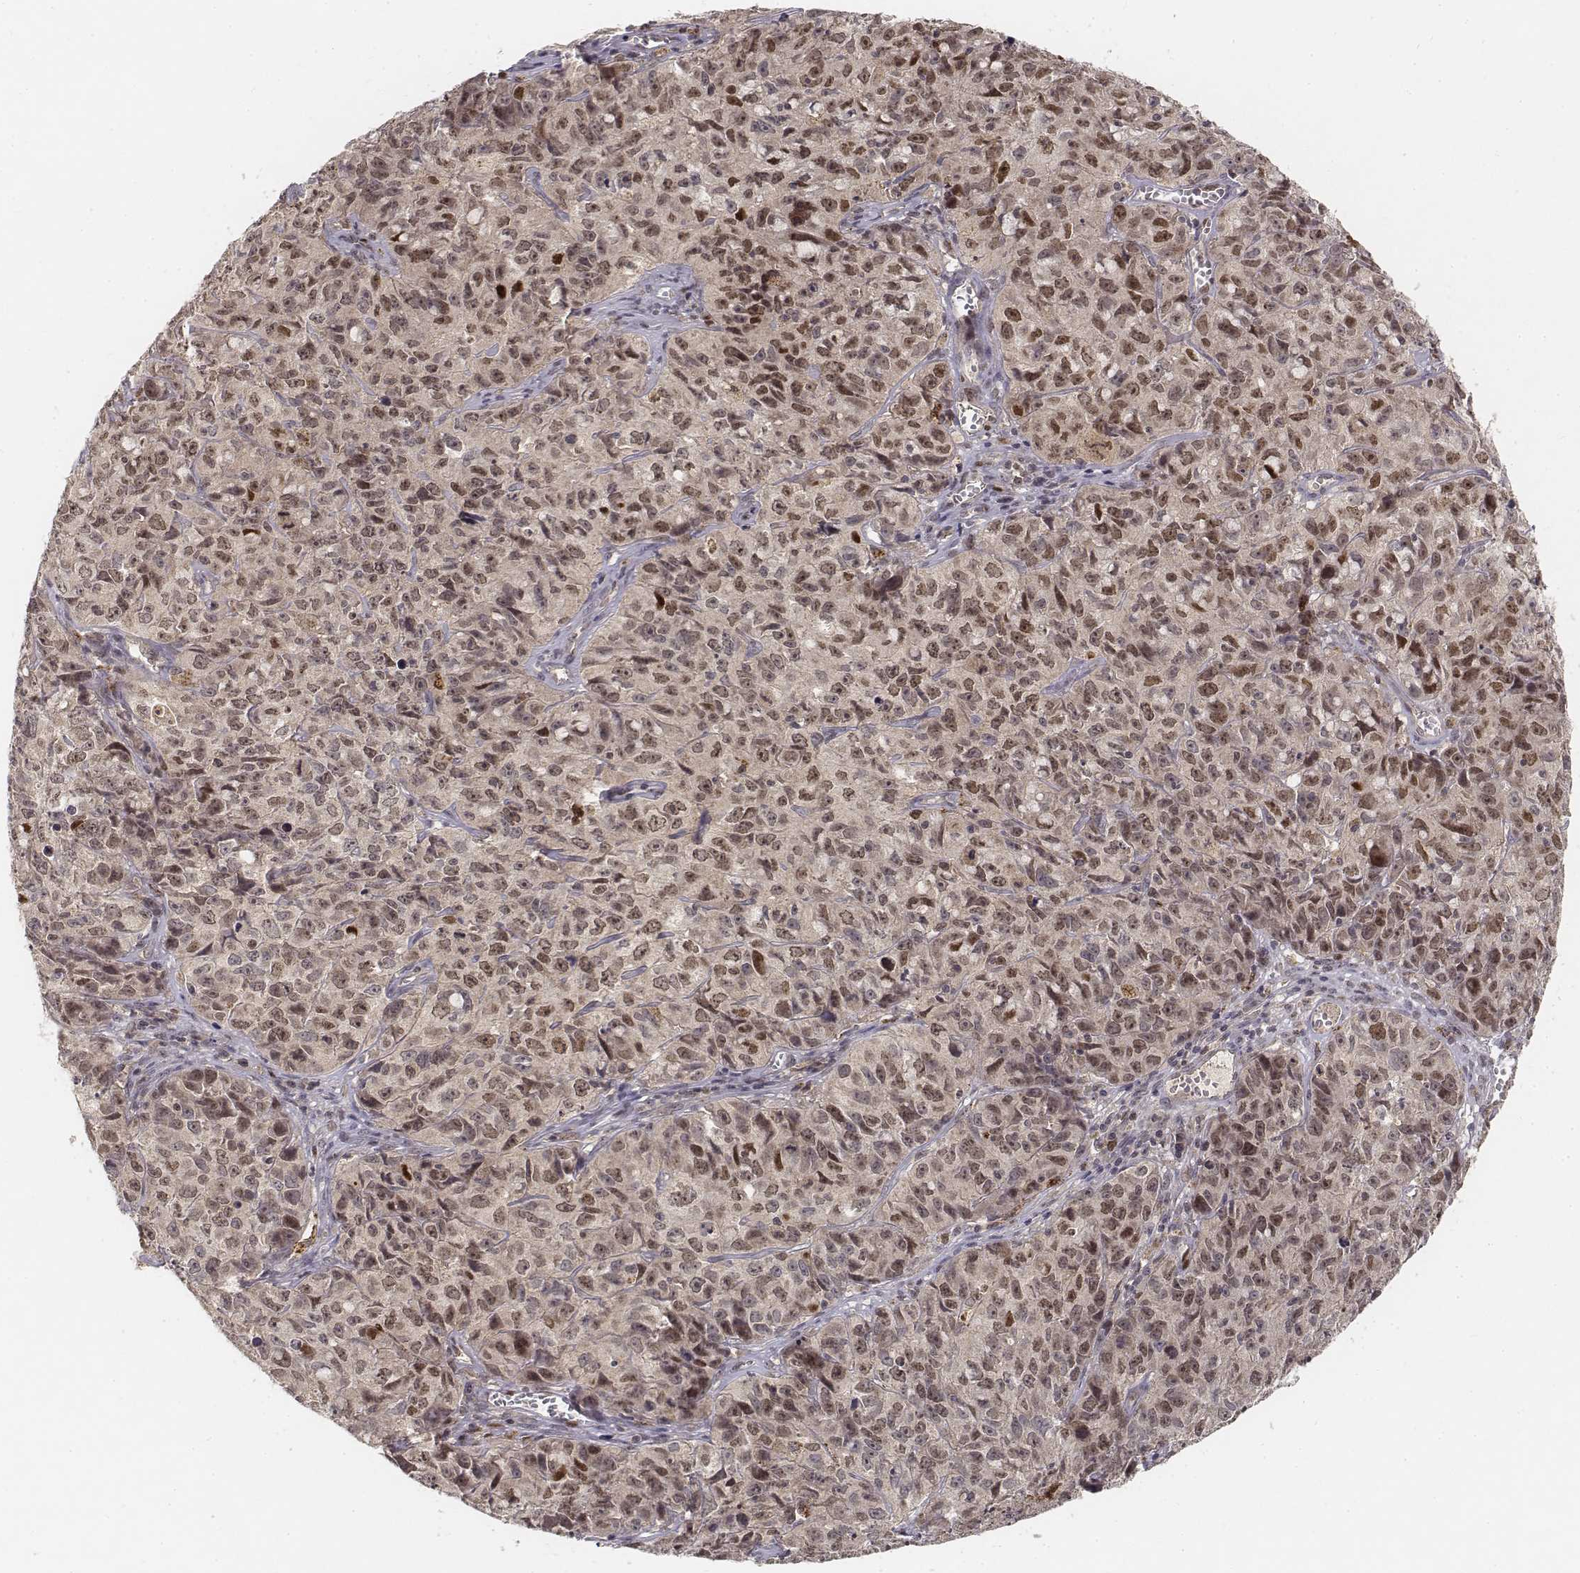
{"staining": {"intensity": "moderate", "quantity": "<25%", "location": "nuclear"}, "tissue": "cervical cancer", "cell_type": "Tumor cells", "image_type": "cancer", "snomed": [{"axis": "morphology", "description": "Squamous cell carcinoma, NOS"}, {"axis": "topography", "description": "Cervix"}], "caption": "This is an image of immunohistochemistry staining of cervical cancer, which shows moderate expression in the nuclear of tumor cells.", "gene": "FANCD2", "patient": {"sex": "female", "age": 28}}